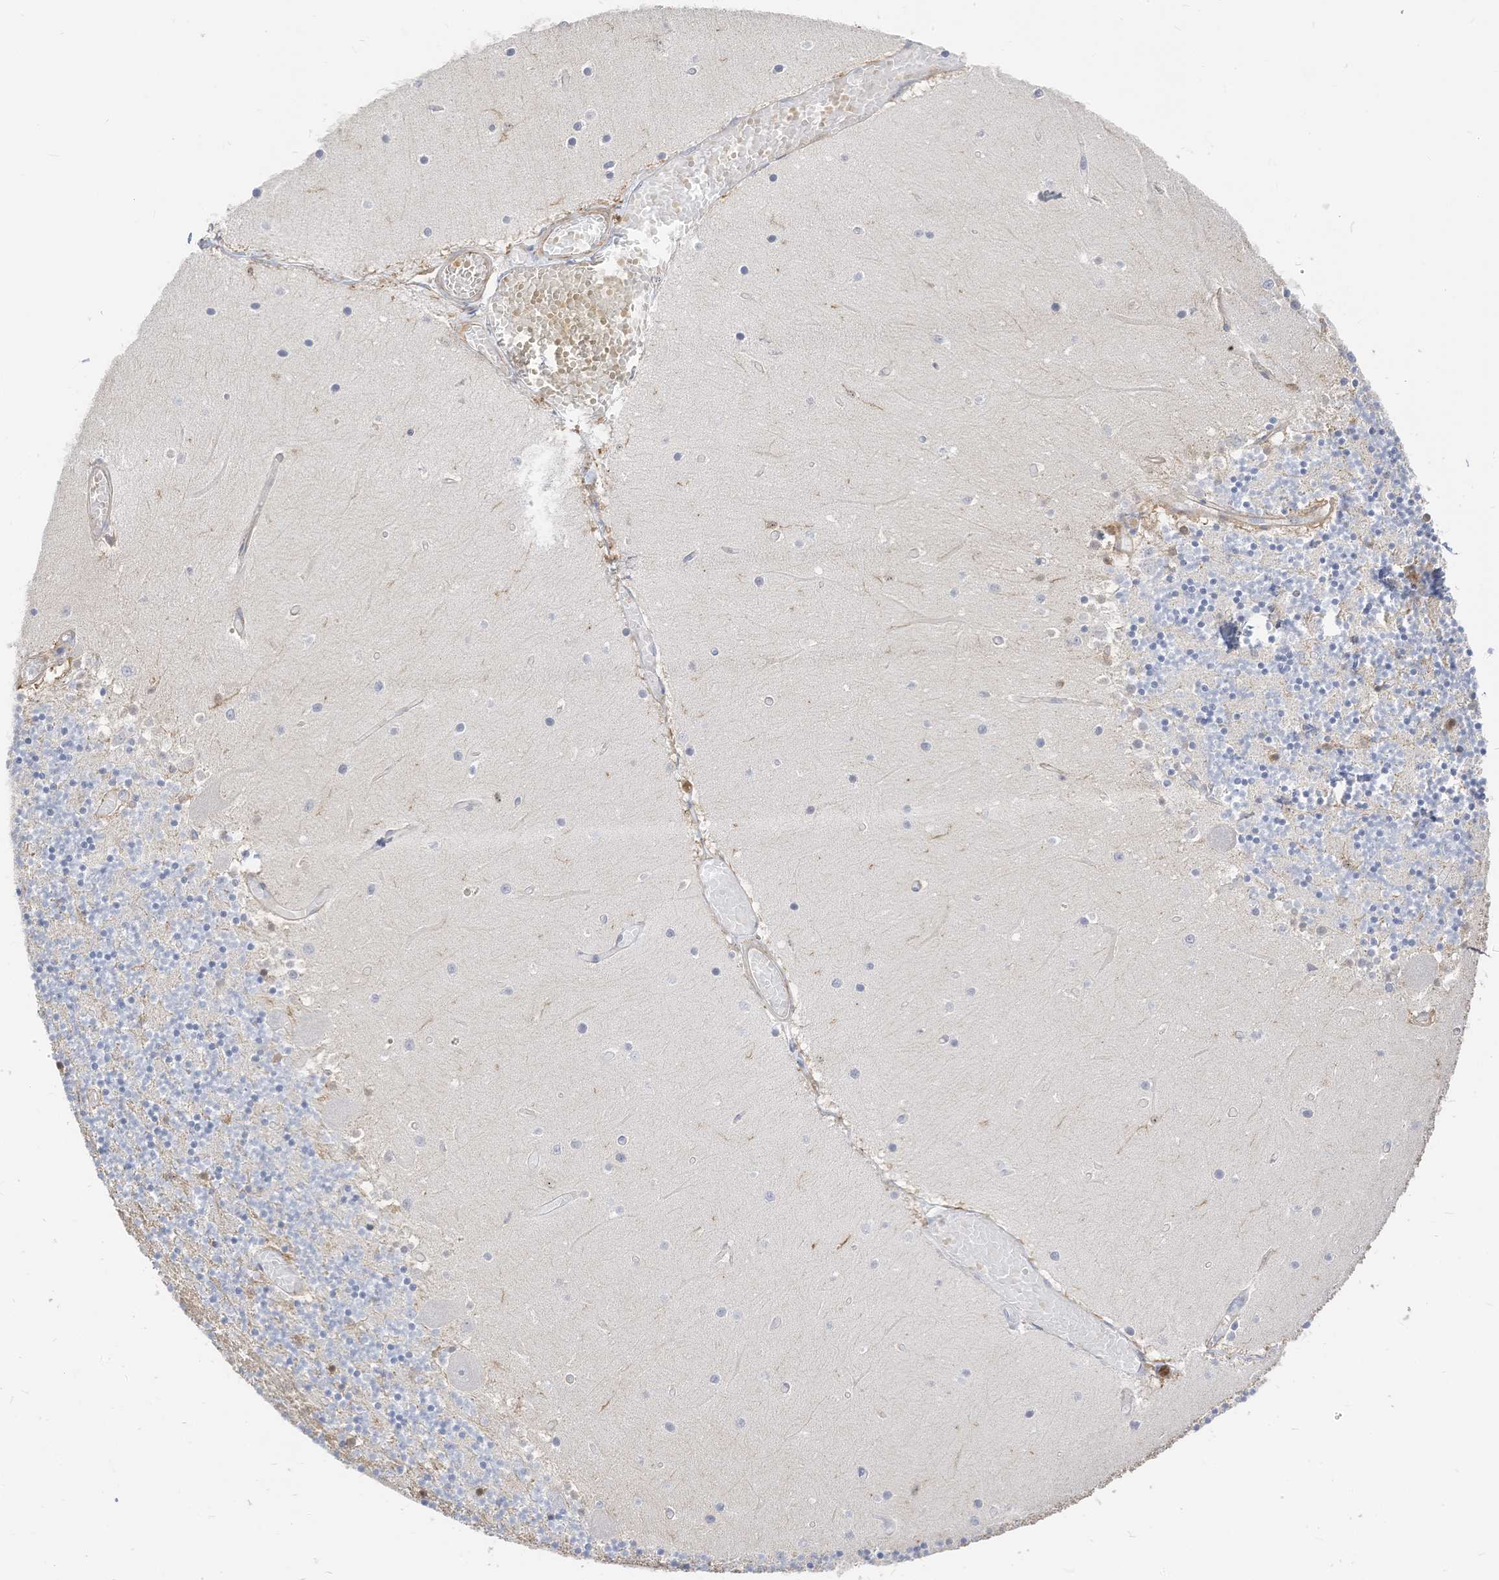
{"staining": {"intensity": "negative", "quantity": "none", "location": "none"}, "tissue": "cerebellum", "cell_type": "Cells in granular layer", "image_type": "normal", "snomed": [{"axis": "morphology", "description": "Normal tissue, NOS"}, {"axis": "topography", "description": "Cerebellum"}], "caption": "Immunohistochemistry of unremarkable cerebellum reveals no expression in cells in granular layer. (DAB IHC visualized using brightfield microscopy, high magnification).", "gene": "ATP13A1", "patient": {"sex": "female", "age": 28}}